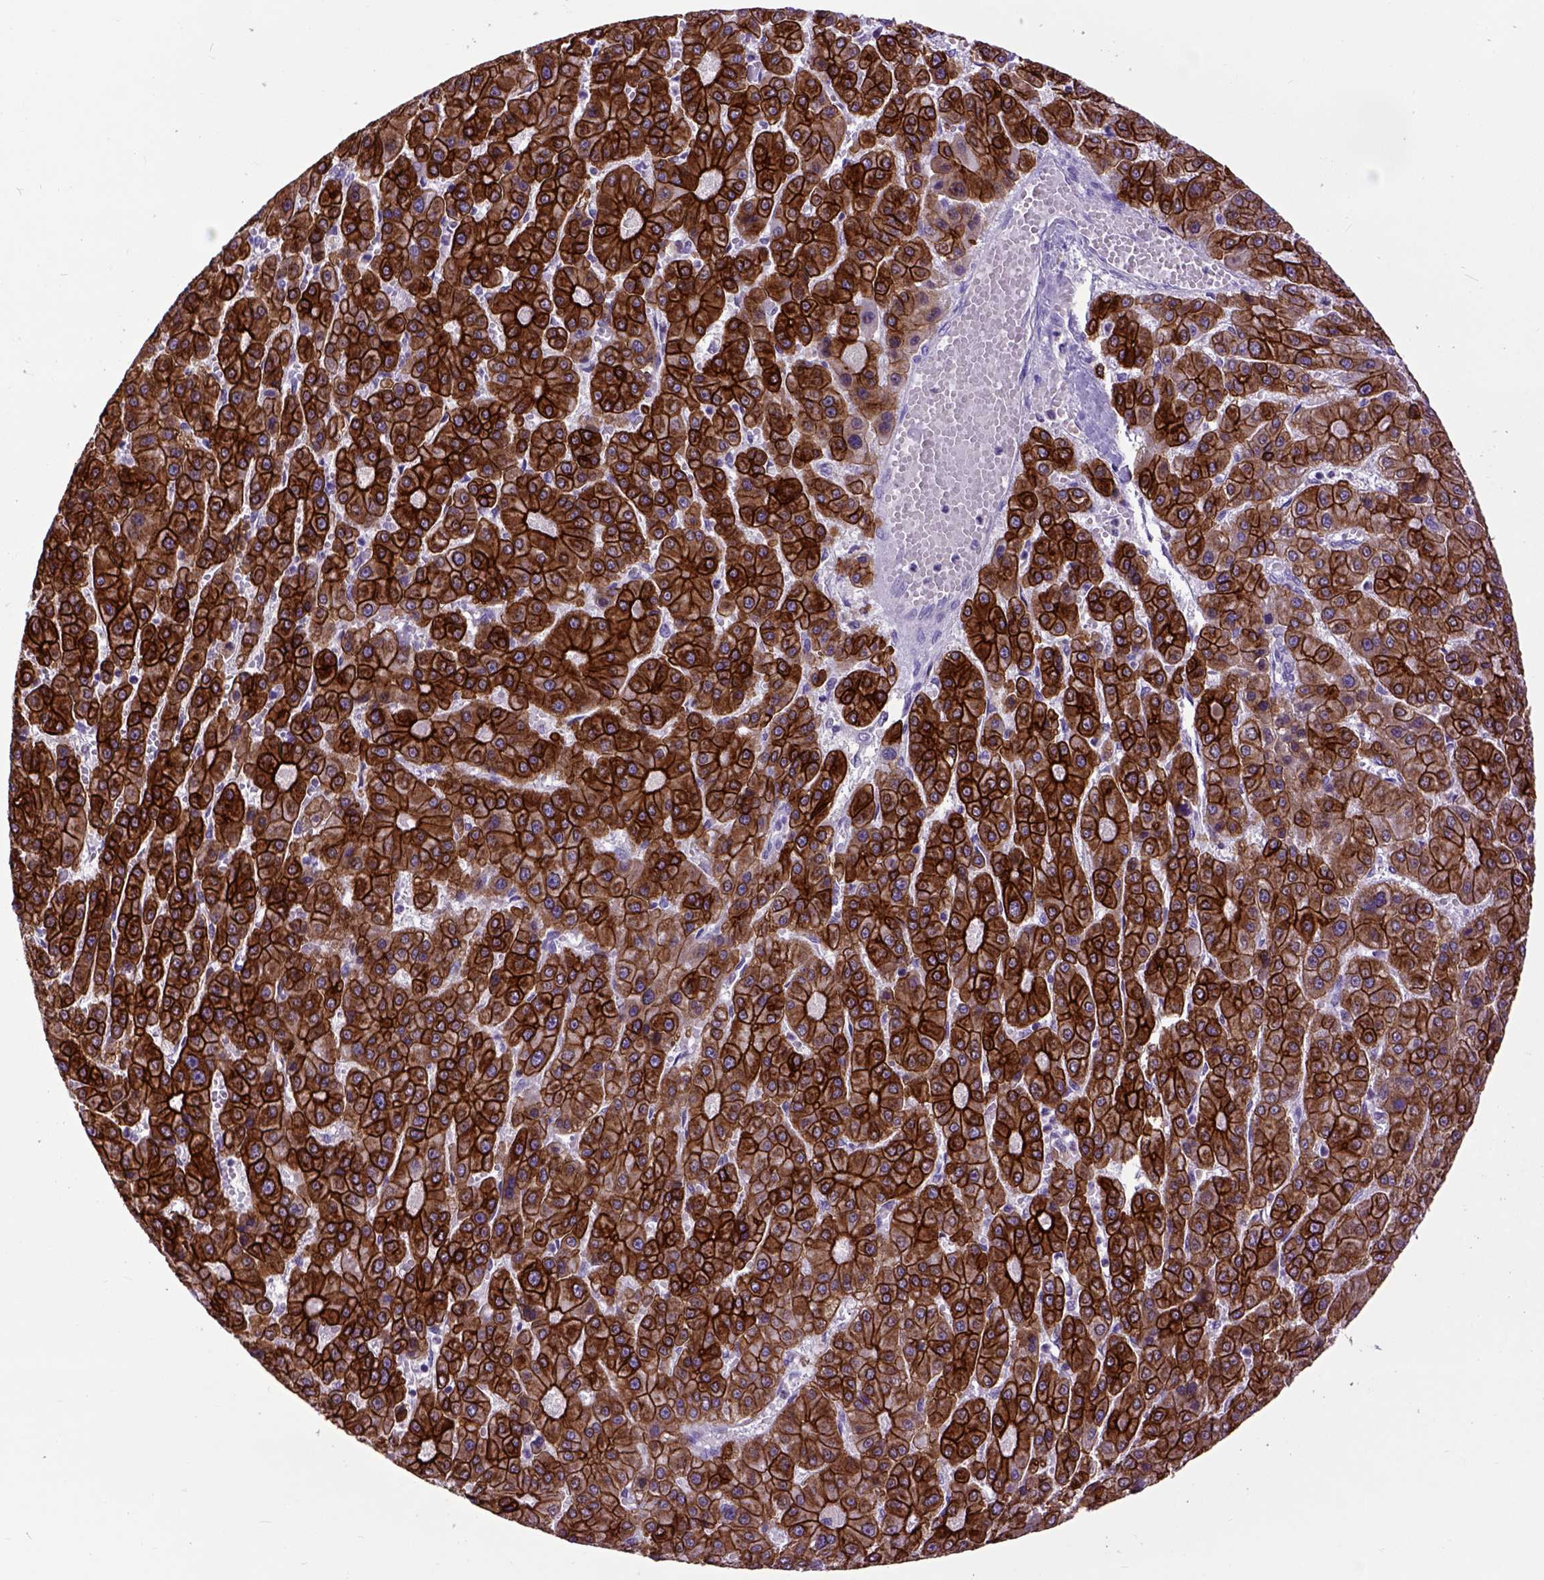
{"staining": {"intensity": "strong", "quantity": ">75%", "location": "cytoplasmic/membranous"}, "tissue": "liver cancer", "cell_type": "Tumor cells", "image_type": "cancer", "snomed": [{"axis": "morphology", "description": "Carcinoma, Hepatocellular, NOS"}, {"axis": "topography", "description": "Liver"}], "caption": "IHC (DAB (3,3'-diaminobenzidine)) staining of human hepatocellular carcinoma (liver) displays strong cytoplasmic/membranous protein positivity in about >75% of tumor cells.", "gene": "RAB25", "patient": {"sex": "male", "age": 70}}